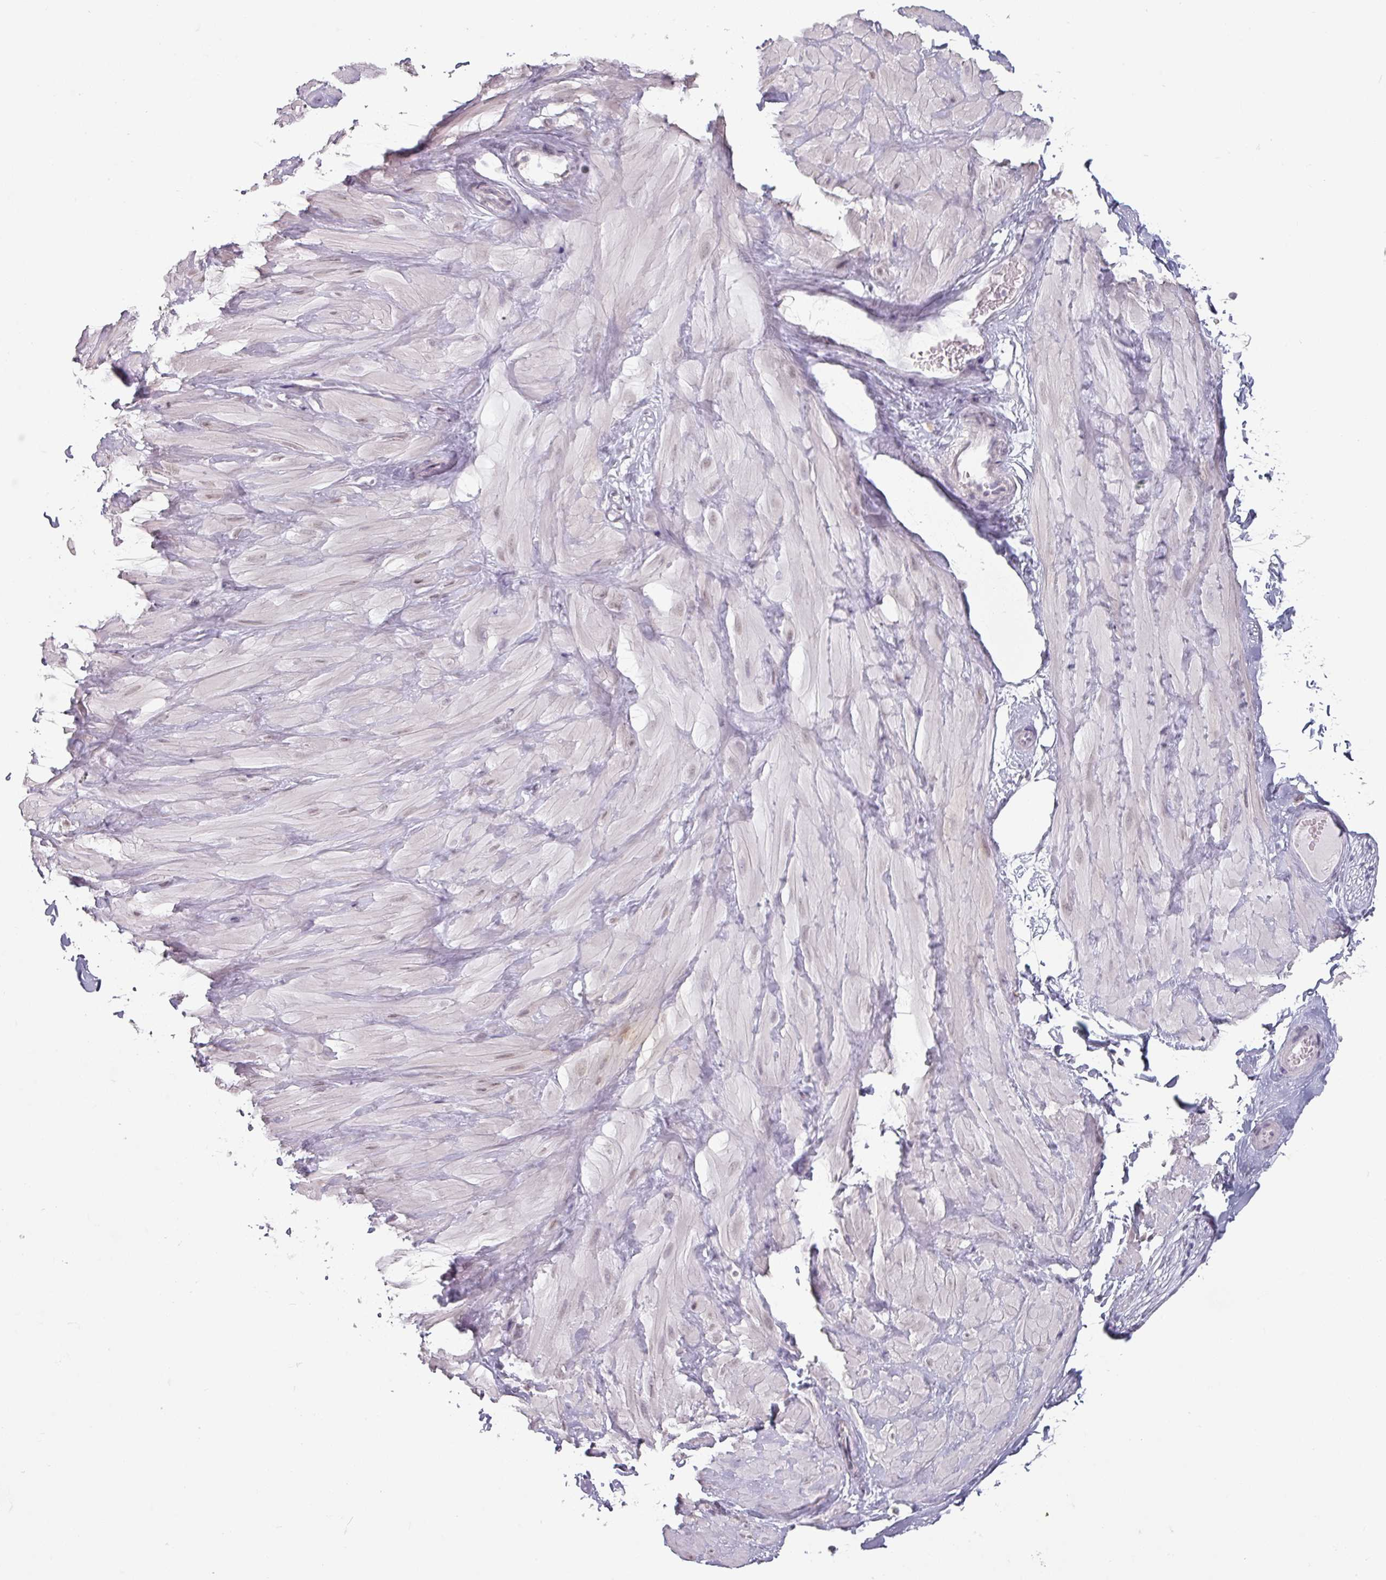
{"staining": {"intensity": "negative", "quantity": "none", "location": "none"}, "tissue": "adipose tissue", "cell_type": "Adipocytes", "image_type": "normal", "snomed": [{"axis": "morphology", "description": "Normal tissue, NOS"}, {"axis": "topography", "description": "Adipose tissue"}, {"axis": "topography", "description": "Vascular tissue"}, {"axis": "topography", "description": "Peripheral nerve tissue"}], "caption": "Immunohistochemistry (IHC) image of normal adipose tissue: adipose tissue stained with DAB demonstrates no significant protein positivity in adipocytes.", "gene": "SPRR1A", "patient": {"sex": "male", "age": 25}}